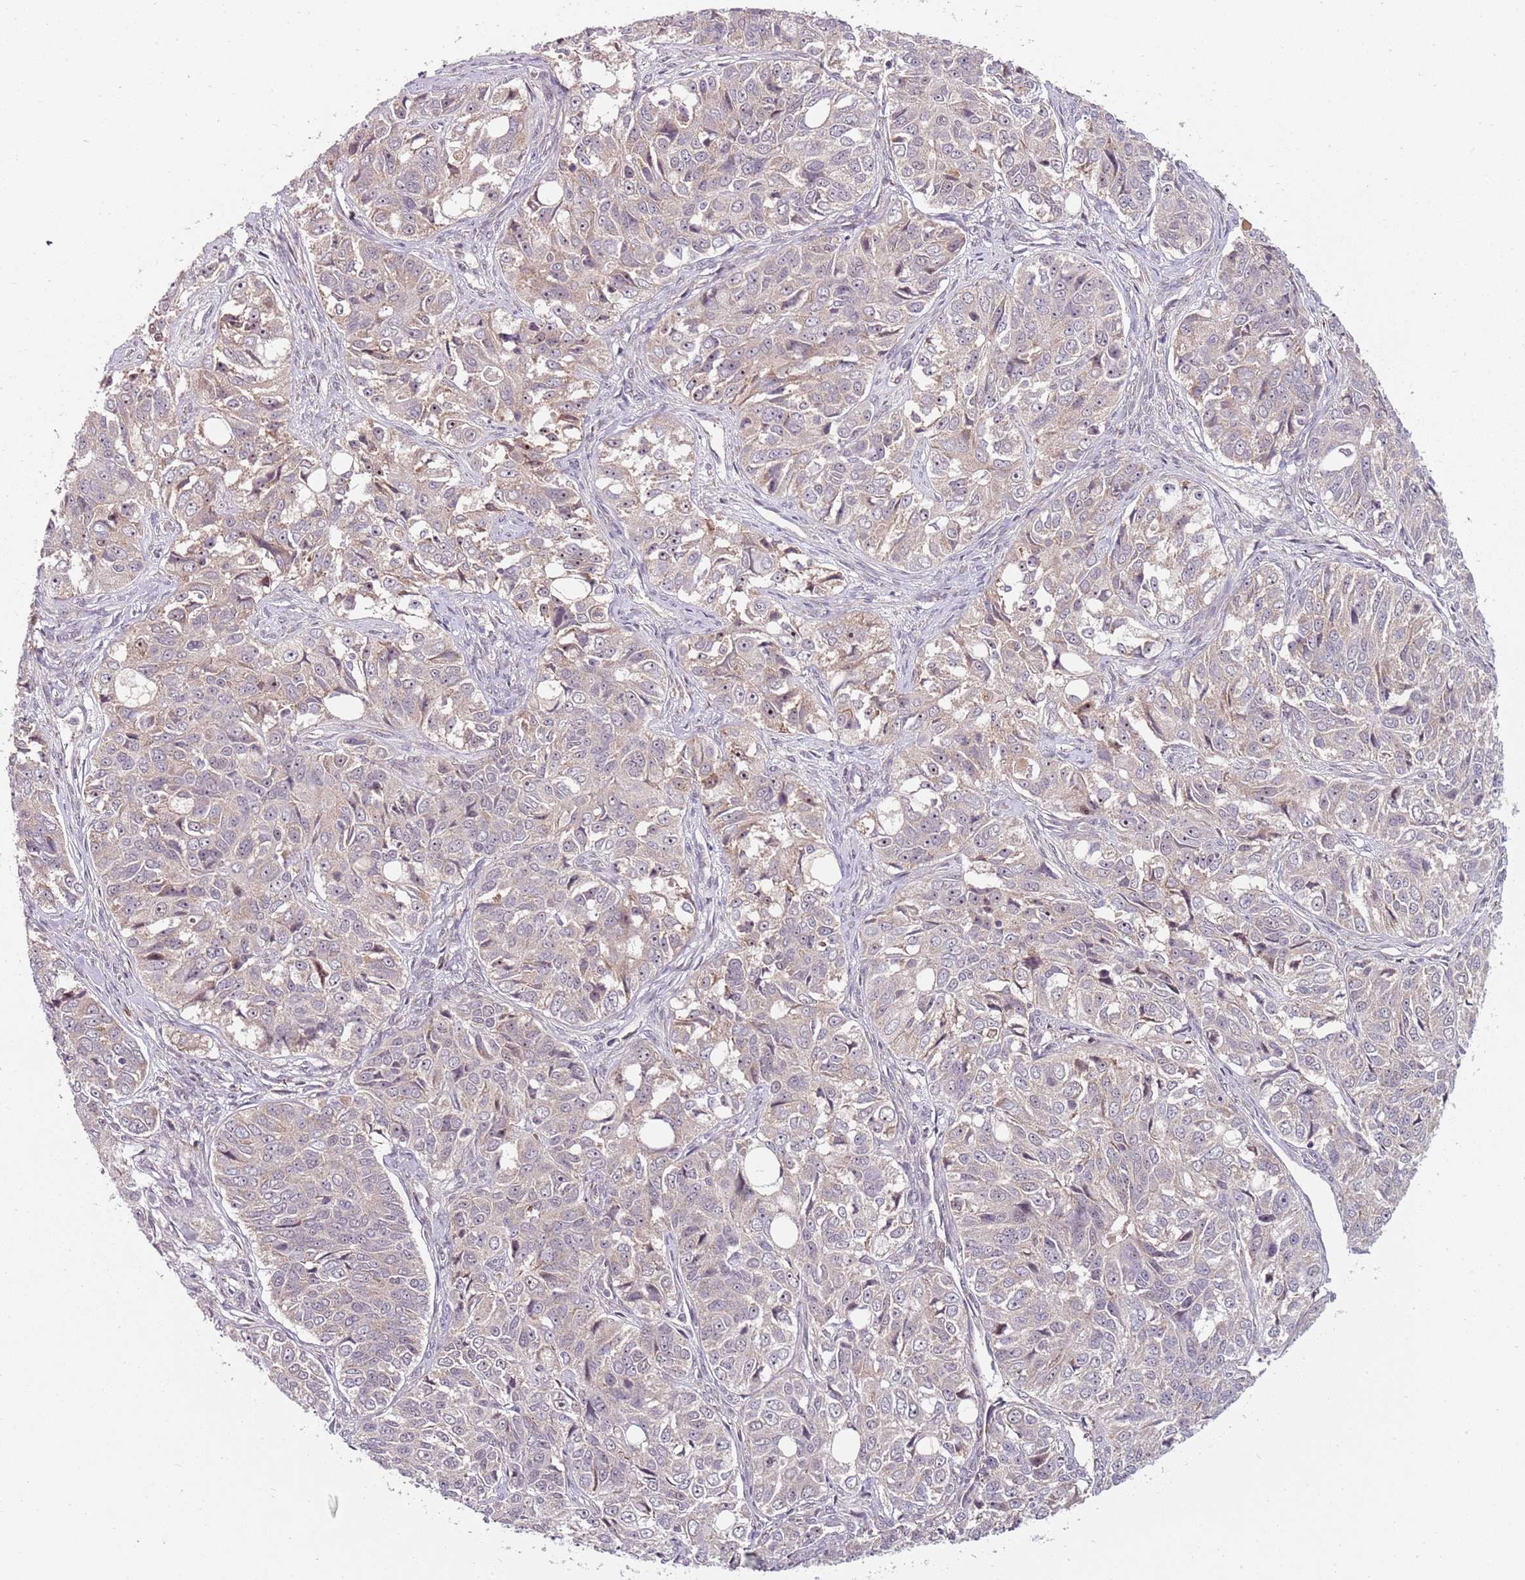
{"staining": {"intensity": "weak", "quantity": "25%-75%", "location": "cytoplasmic/membranous"}, "tissue": "ovarian cancer", "cell_type": "Tumor cells", "image_type": "cancer", "snomed": [{"axis": "morphology", "description": "Carcinoma, endometroid"}, {"axis": "topography", "description": "Ovary"}], "caption": "Immunohistochemistry of human ovarian cancer (endometroid carcinoma) exhibits low levels of weak cytoplasmic/membranous expression in about 25%-75% of tumor cells. (DAB IHC, brown staining for protein, blue staining for nuclei).", "gene": "FBXL22", "patient": {"sex": "female", "age": 51}}